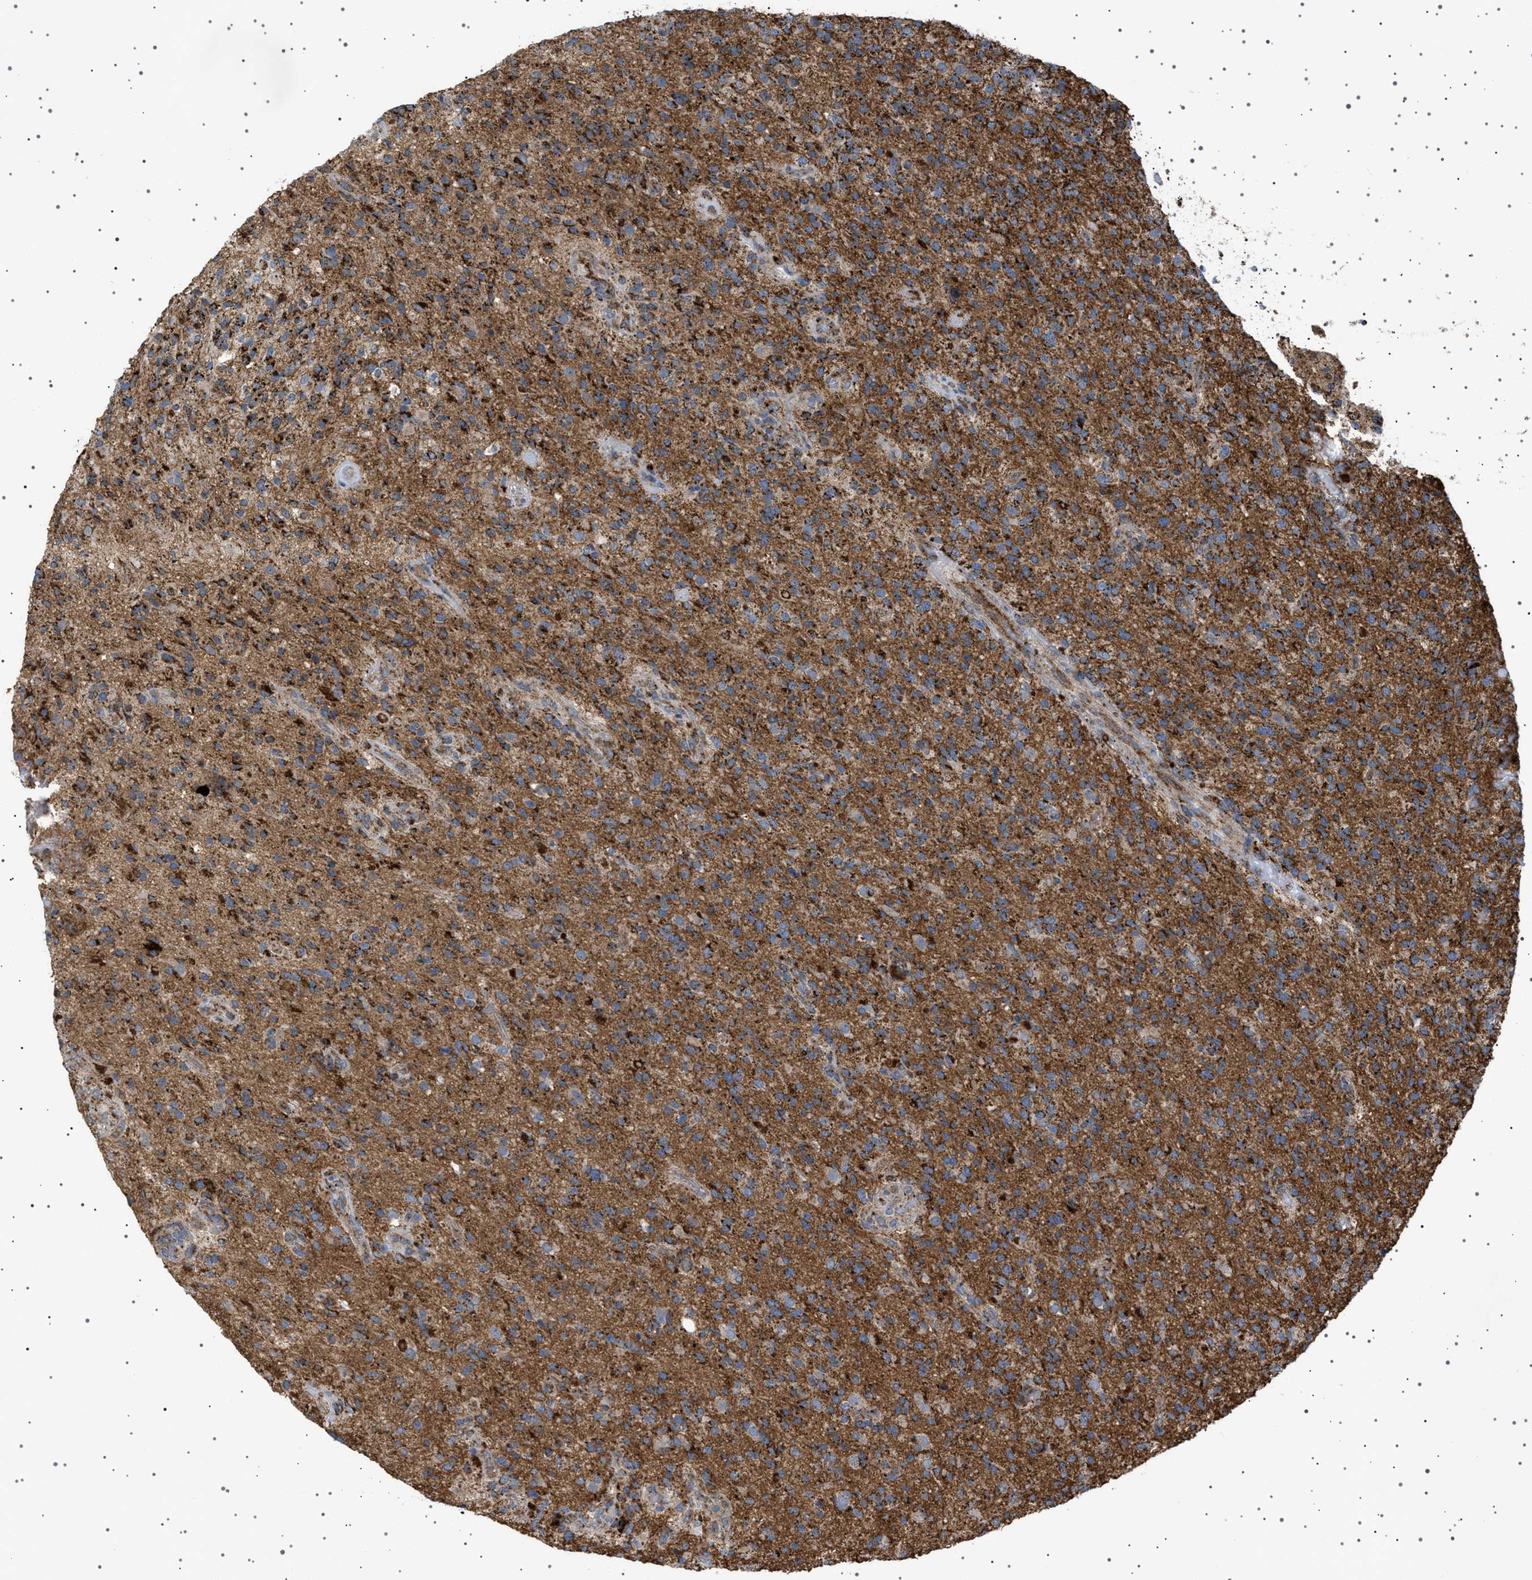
{"staining": {"intensity": "strong", "quantity": "25%-75%", "location": "cytoplasmic/membranous"}, "tissue": "glioma", "cell_type": "Tumor cells", "image_type": "cancer", "snomed": [{"axis": "morphology", "description": "Glioma, malignant, High grade"}, {"axis": "topography", "description": "Brain"}], "caption": "Human glioma stained with a protein marker displays strong staining in tumor cells.", "gene": "UBXN8", "patient": {"sex": "male", "age": 71}}